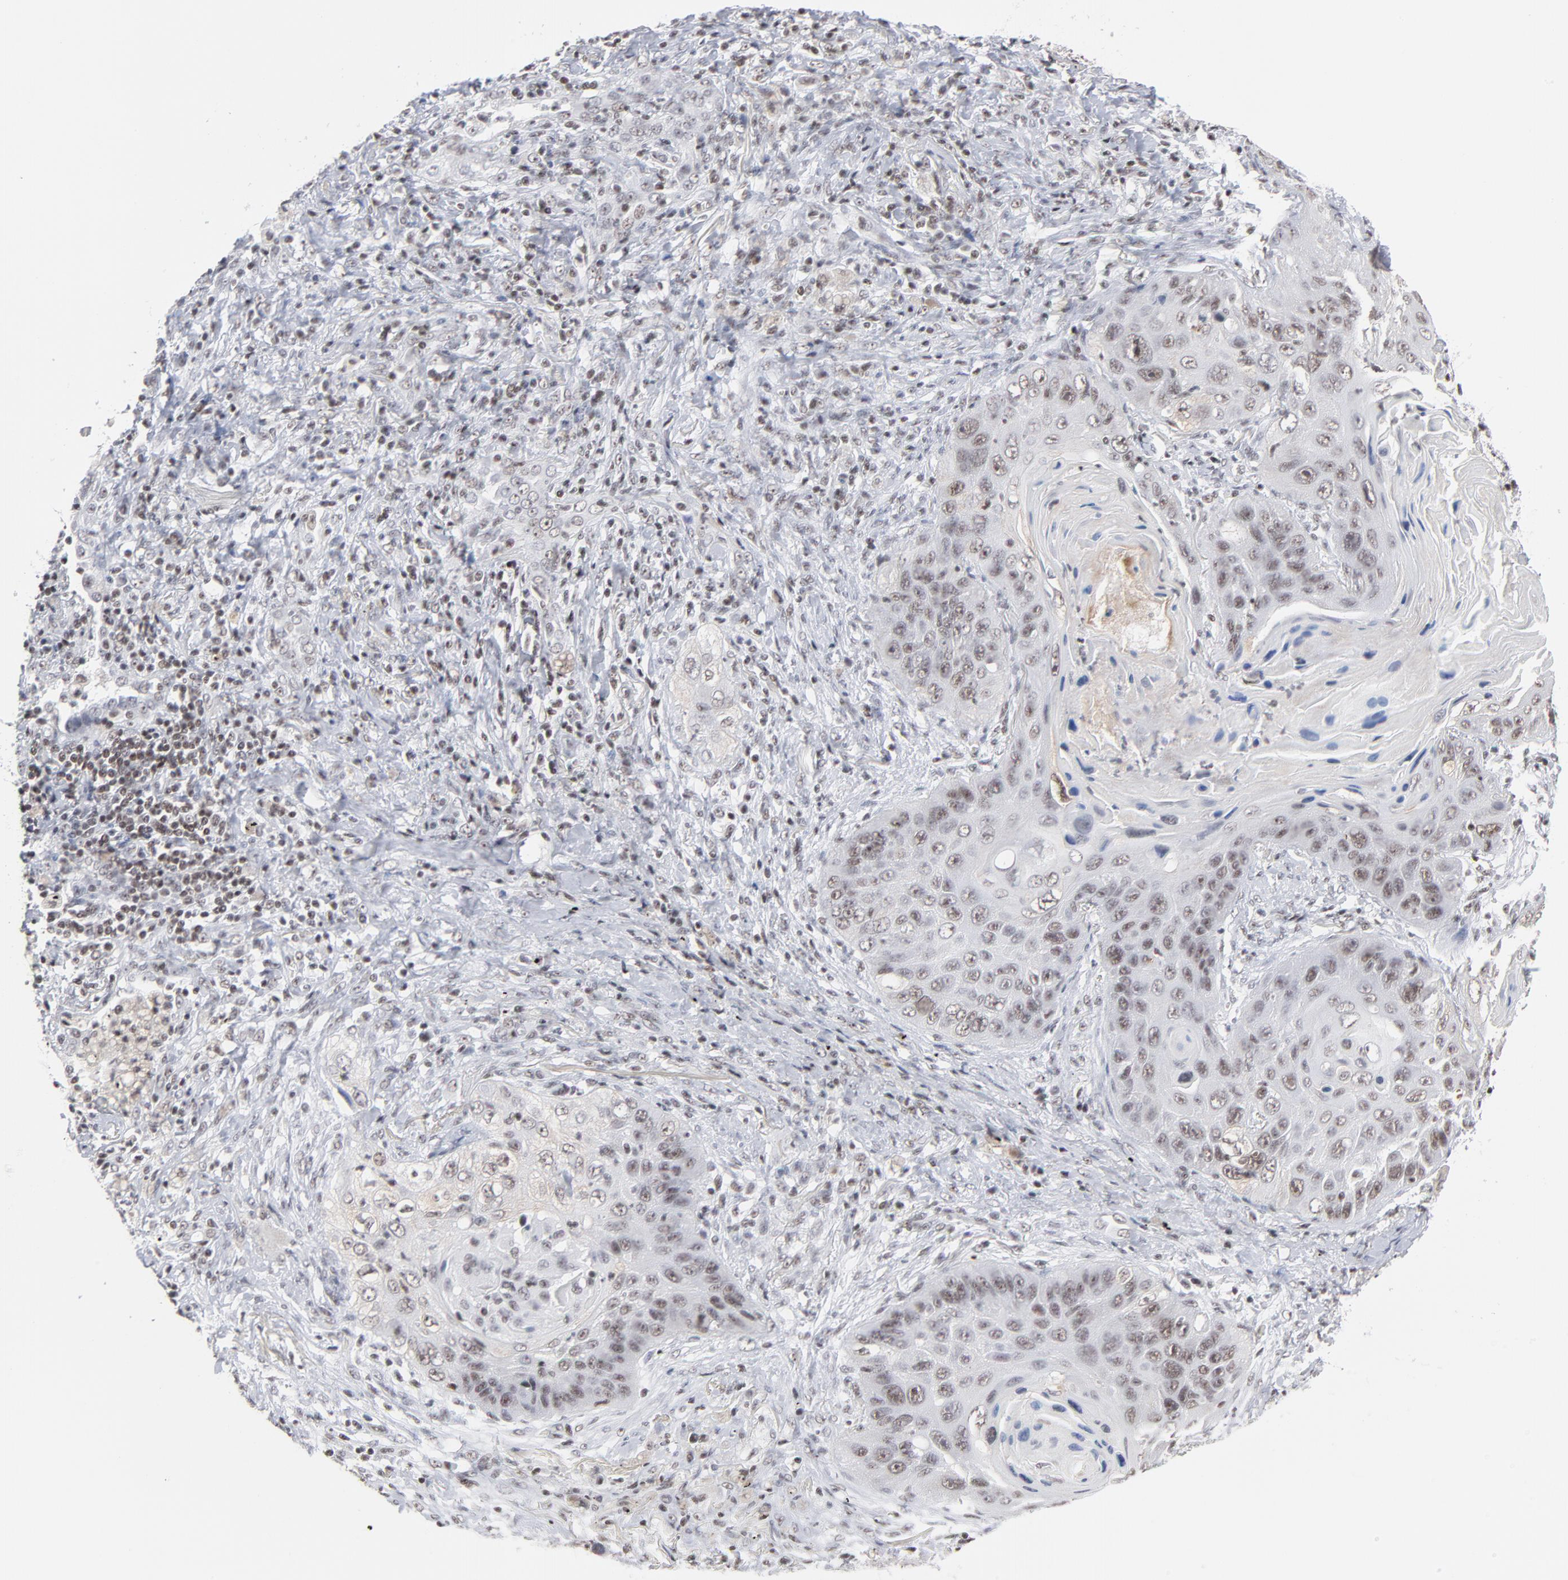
{"staining": {"intensity": "weak", "quantity": "25%-75%", "location": "nuclear"}, "tissue": "lung cancer", "cell_type": "Tumor cells", "image_type": "cancer", "snomed": [{"axis": "morphology", "description": "Squamous cell carcinoma, NOS"}, {"axis": "topography", "description": "Lung"}], "caption": "High-magnification brightfield microscopy of lung cancer (squamous cell carcinoma) stained with DAB (brown) and counterstained with hematoxylin (blue). tumor cells exhibit weak nuclear staining is identified in about25%-75% of cells.", "gene": "ZNF143", "patient": {"sex": "female", "age": 67}}